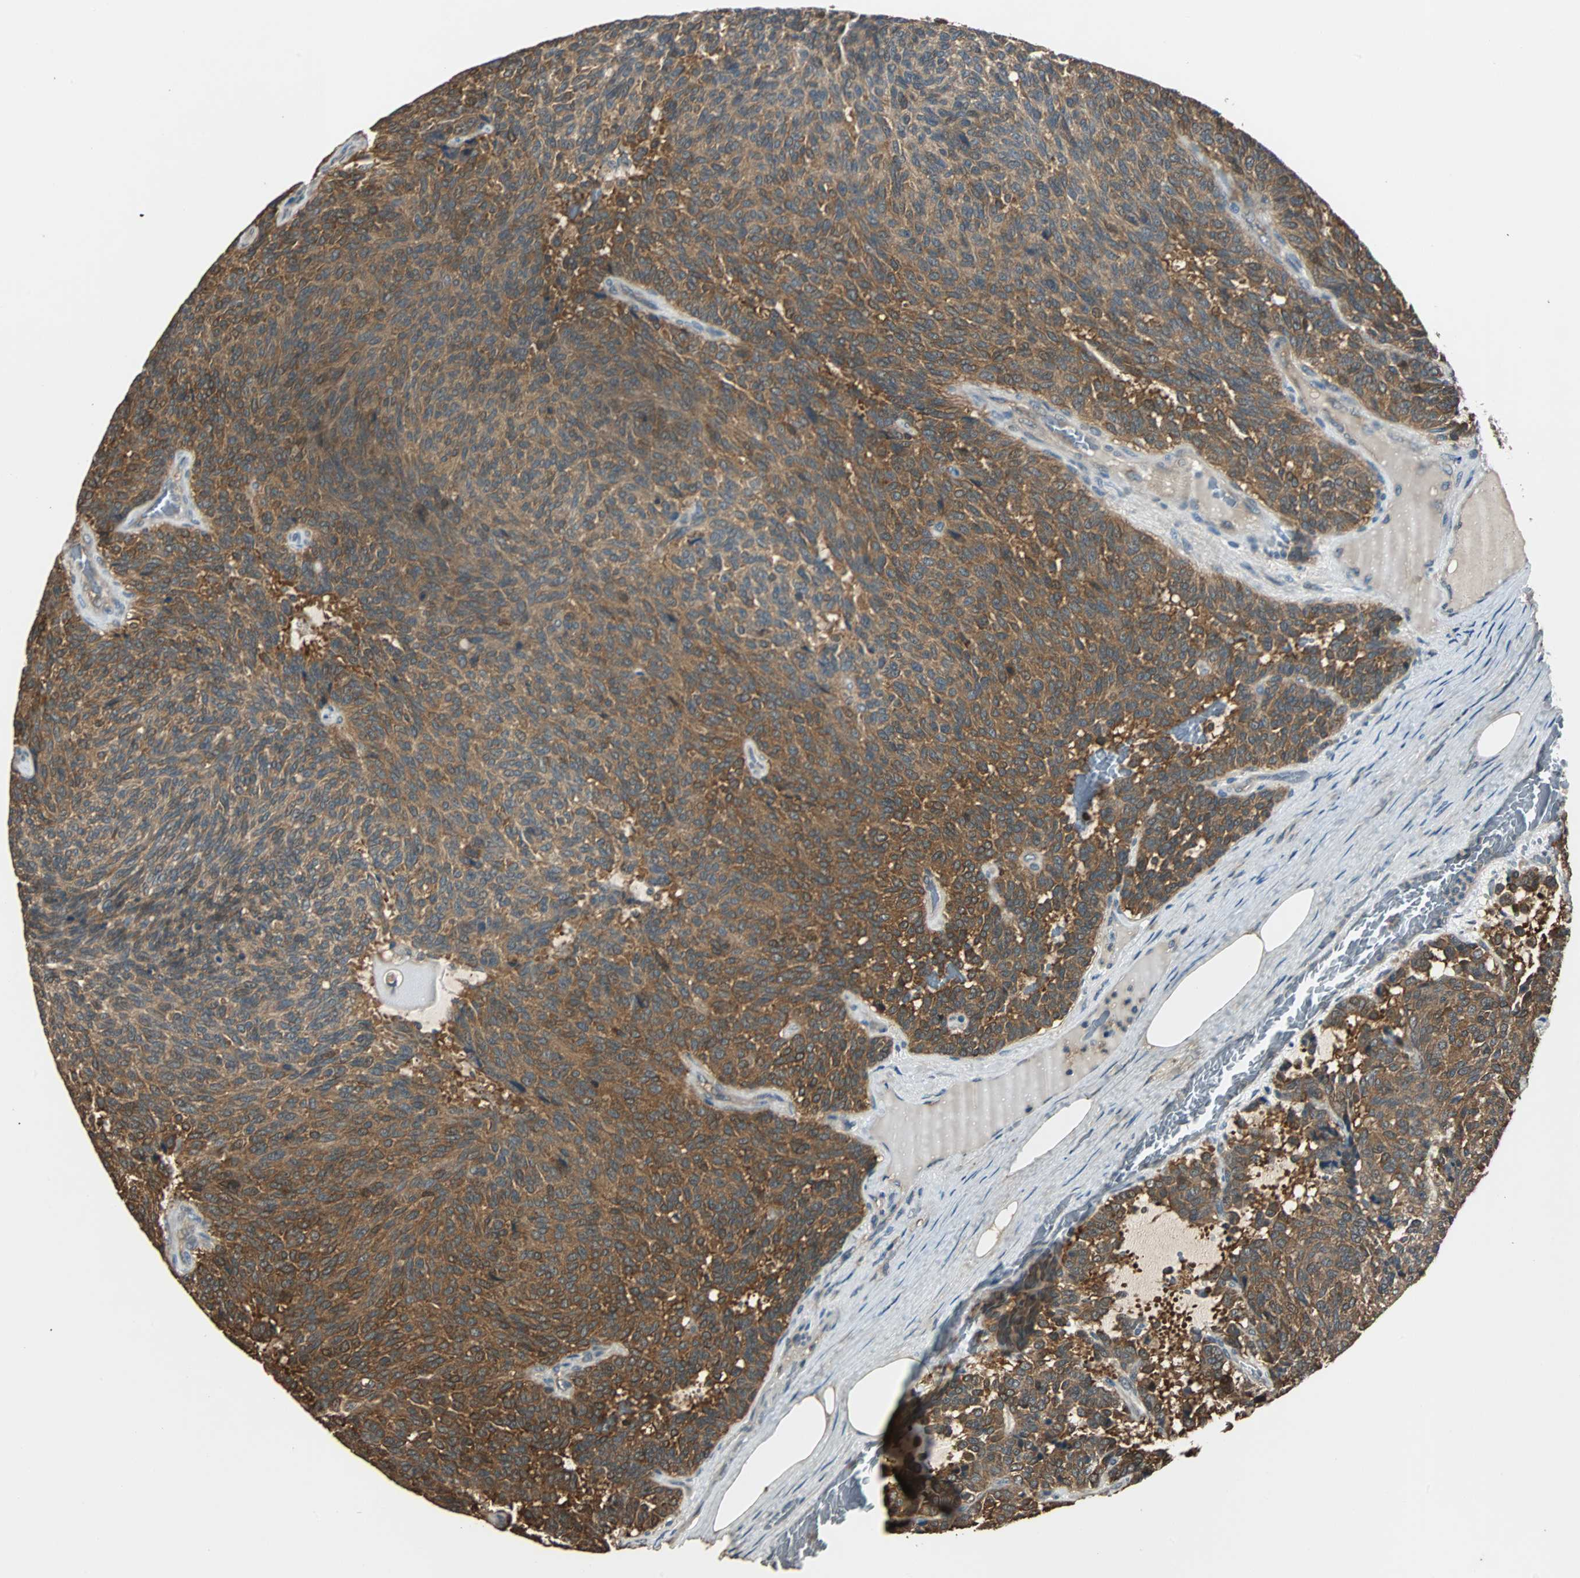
{"staining": {"intensity": "strong", "quantity": ">75%", "location": "cytoplasmic/membranous"}, "tissue": "carcinoid", "cell_type": "Tumor cells", "image_type": "cancer", "snomed": [{"axis": "morphology", "description": "Carcinoid, malignant, NOS"}, {"axis": "topography", "description": "Pancreas"}], "caption": "High-power microscopy captured an immunohistochemistry (IHC) micrograph of carcinoid, revealing strong cytoplasmic/membranous staining in about >75% of tumor cells.", "gene": "ABHD2", "patient": {"sex": "female", "age": 54}}